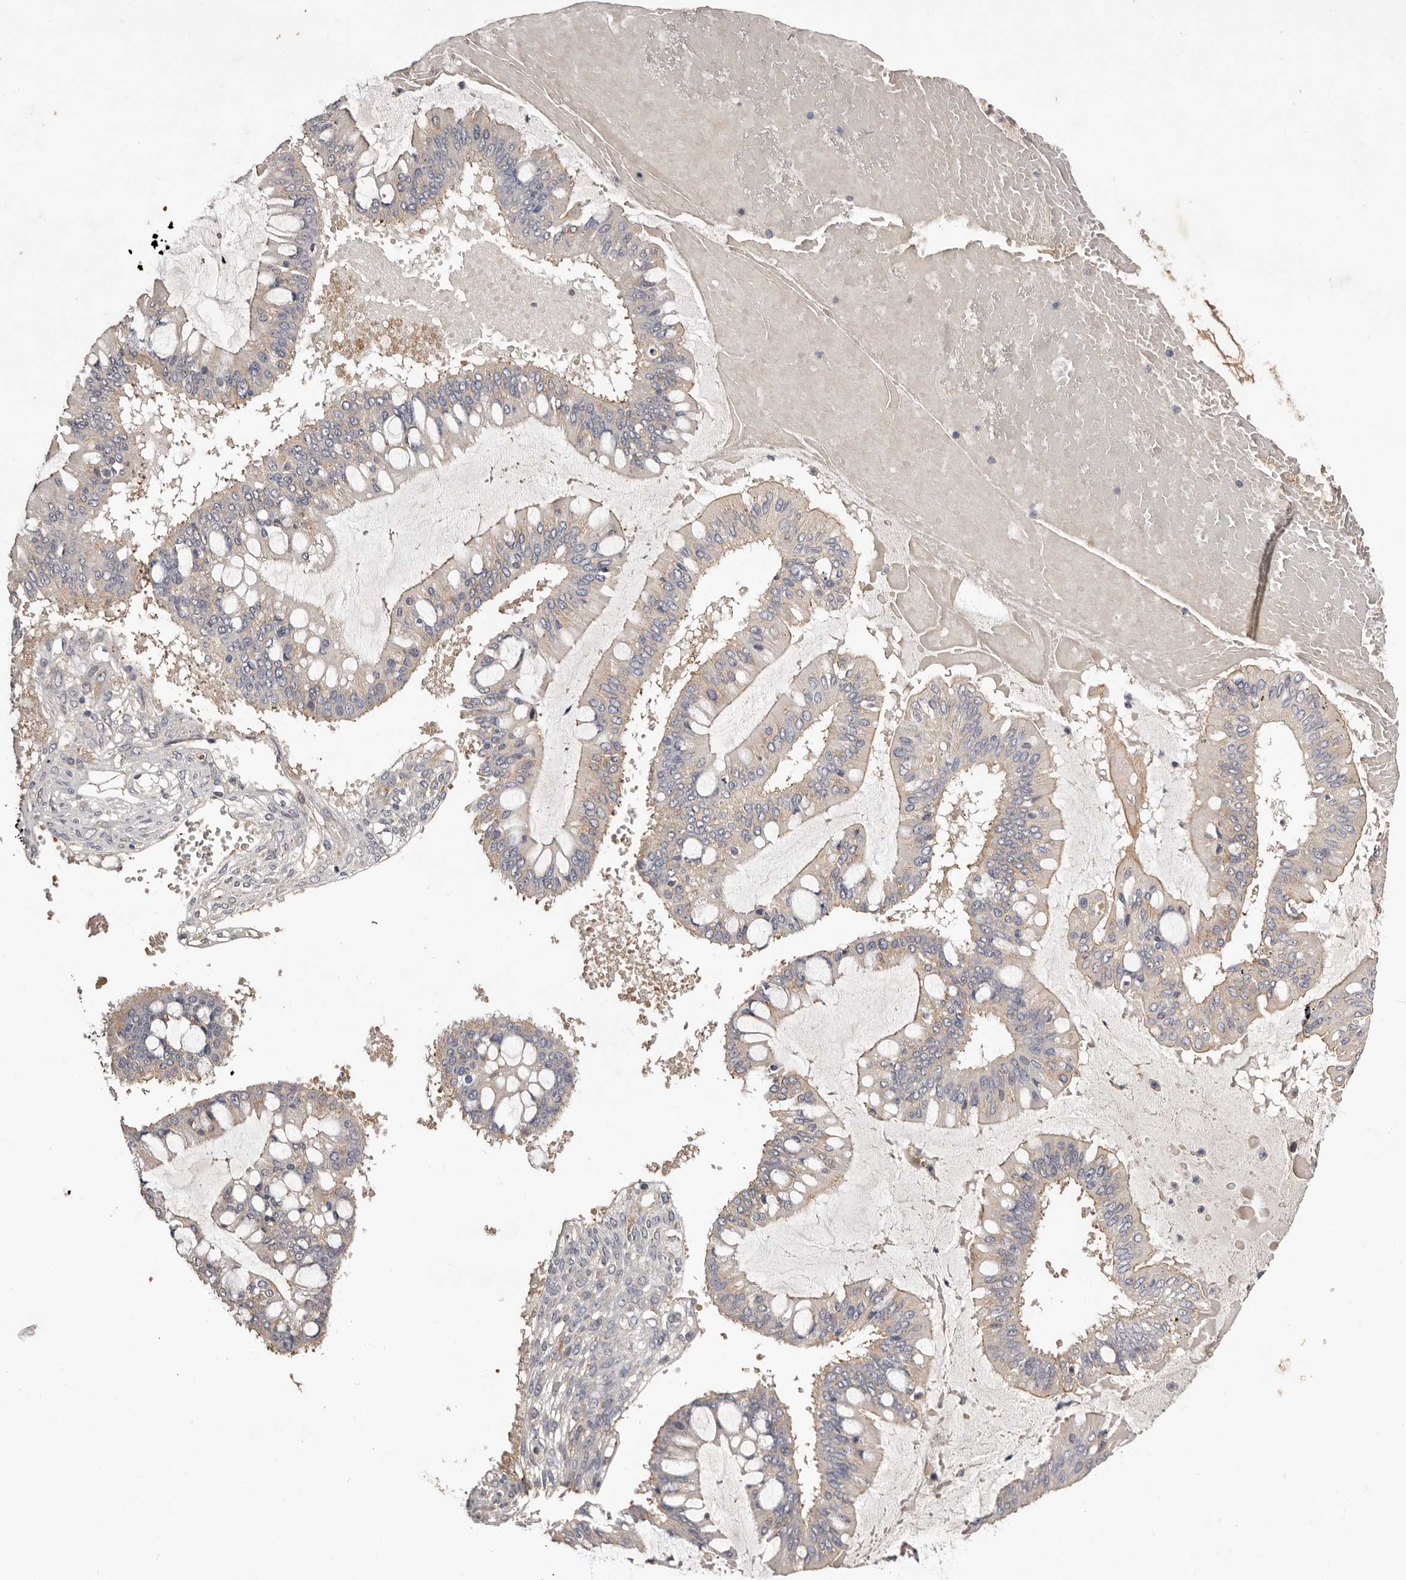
{"staining": {"intensity": "negative", "quantity": "none", "location": "none"}, "tissue": "ovarian cancer", "cell_type": "Tumor cells", "image_type": "cancer", "snomed": [{"axis": "morphology", "description": "Cystadenocarcinoma, mucinous, NOS"}, {"axis": "topography", "description": "Ovary"}], "caption": "High power microscopy micrograph of an immunohistochemistry (IHC) photomicrograph of ovarian cancer (mucinous cystadenocarcinoma), revealing no significant staining in tumor cells. (DAB (3,3'-diaminobenzidine) IHC, high magnification).", "gene": "LTV1", "patient": {"sex": "female", "age": 73}}